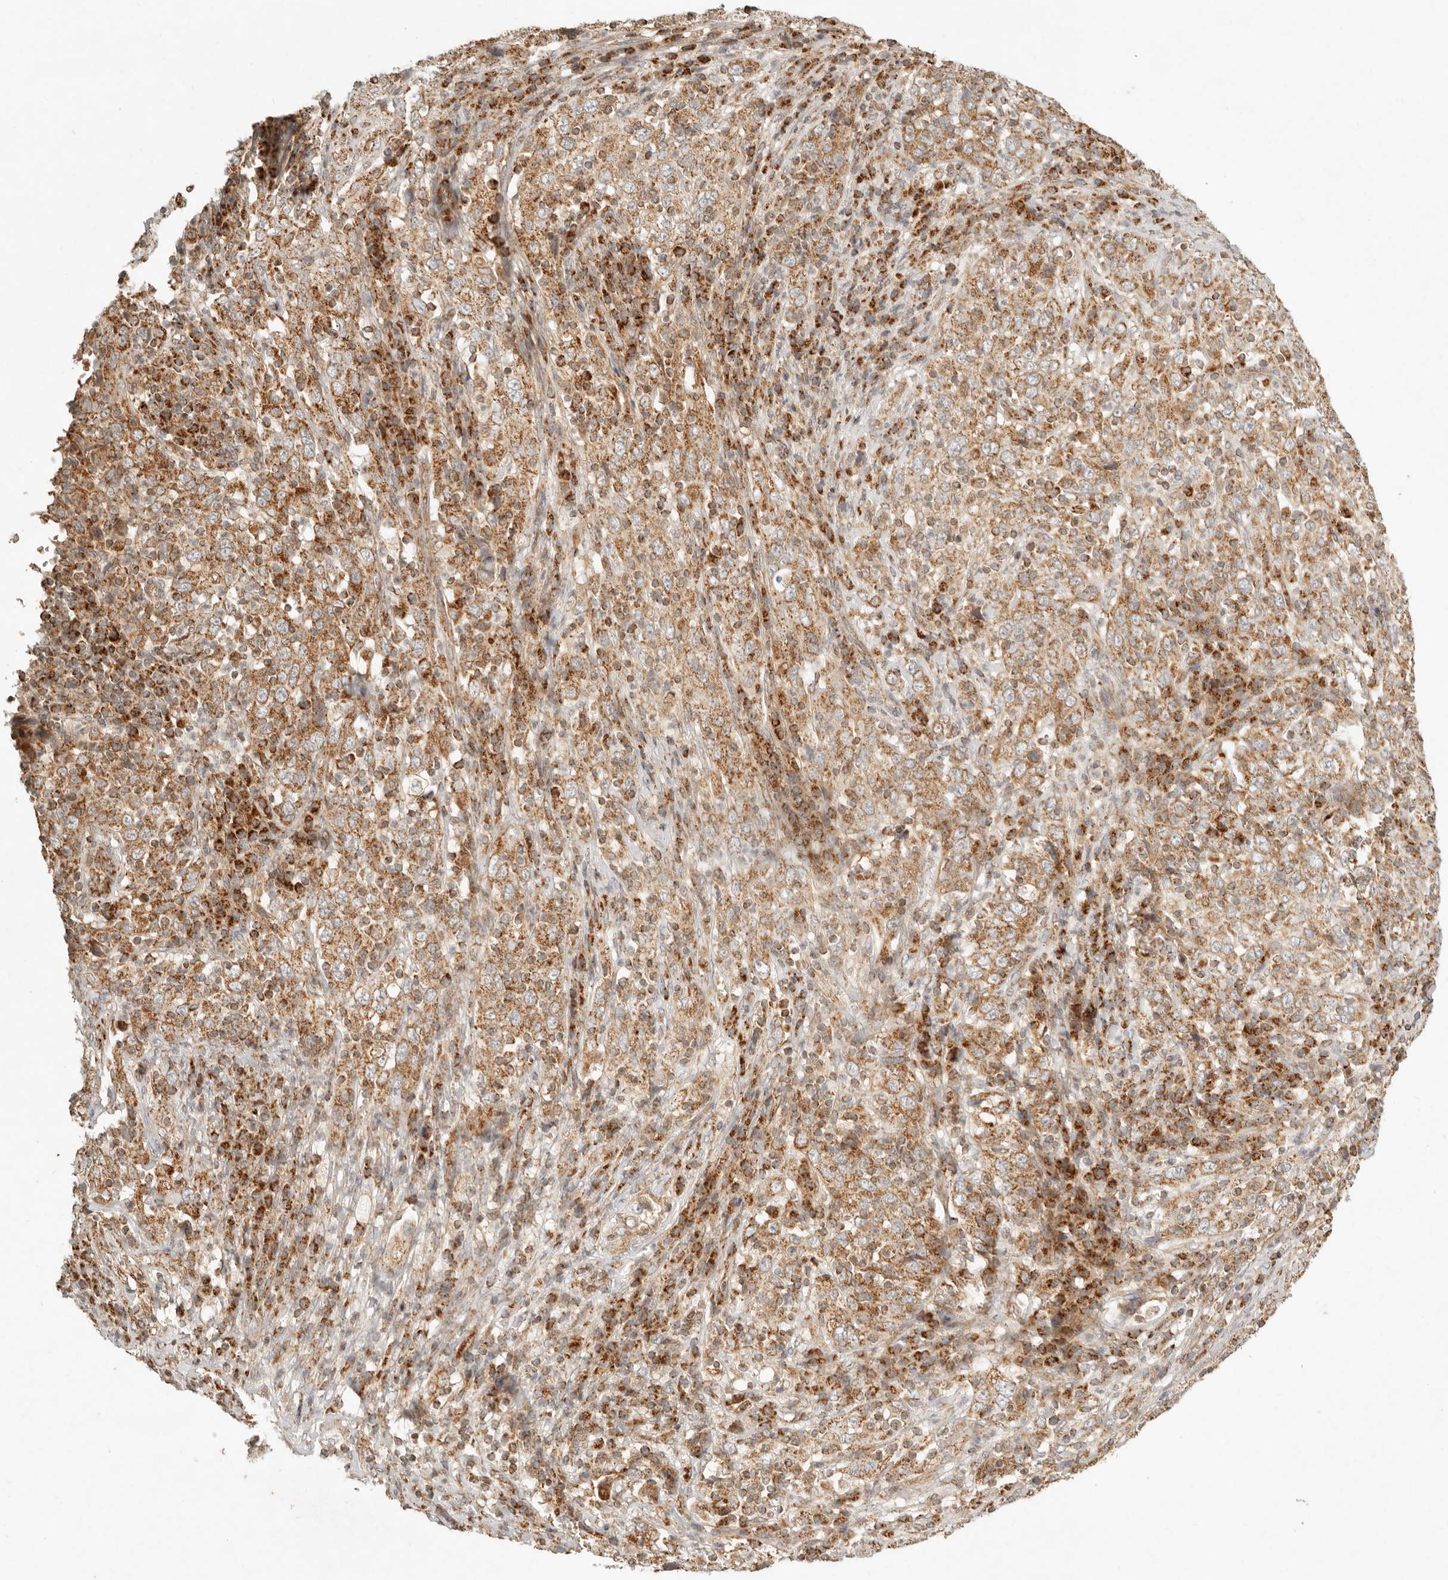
{"staining": {"intensity": "moderate", "quantity": ">75%", "location": "cytoplasmic/membranous"}, "tissue": "cervical cancer", "cell_type": "Tumor cells", "image_type": "cancer", "snomed": [{"axis": "morphology", "description": "Squamous cell carcinoma, NOS"}, {"axis": "topography", "description": "Cervix"}], "caption": "Immunohistochemical staining of human cervical cancer displays medium levels of moderate cytoplasmic/membranous protein expression in about >75% of tumor cells.", "gene": "MRPL55", "patient": {"sex": "female", "age": 46}}